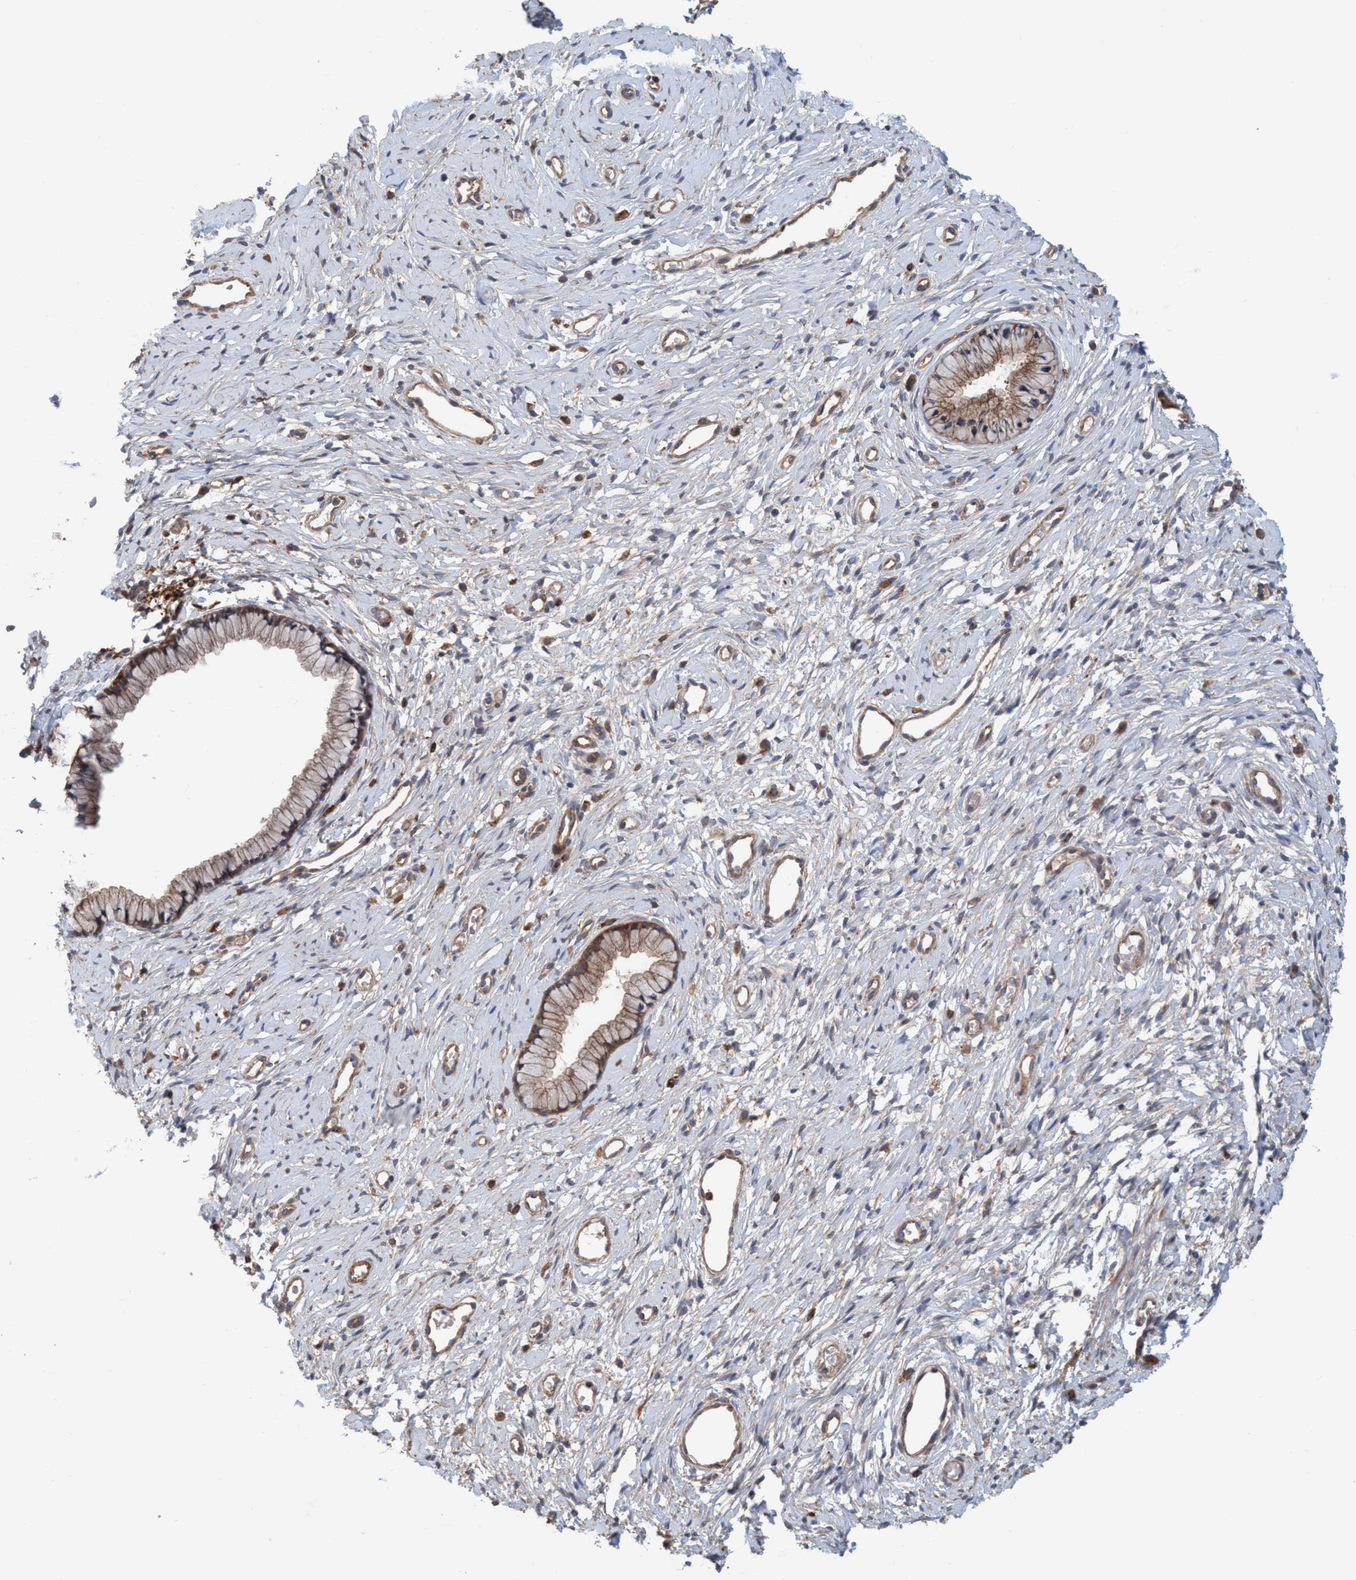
{"staining": {"intensity": "strong", "quantity": "25%-75%", "location": "cytoplasmic/membranous"}, "tissue": "cervix", "cell_type": "Glandular cells", "image_type": "normal", "snomed": [{"axis": "morphology", "description": "Normal tissue, NOS"}, {"axis": "topography", "description": "Cervix"}], "caption": "Immunohistochemical staining of benign human cervix demonstrates strong cytoplasmic/membranous protein positivity in about 25%-75% of glandular cells. (DAB (3,3'-diaminobenzidine) IHC, brown staining for protein, blue staining for nuclei).", "gene": "SPECC1", "patient": {"sex": "female", "age": 77}}